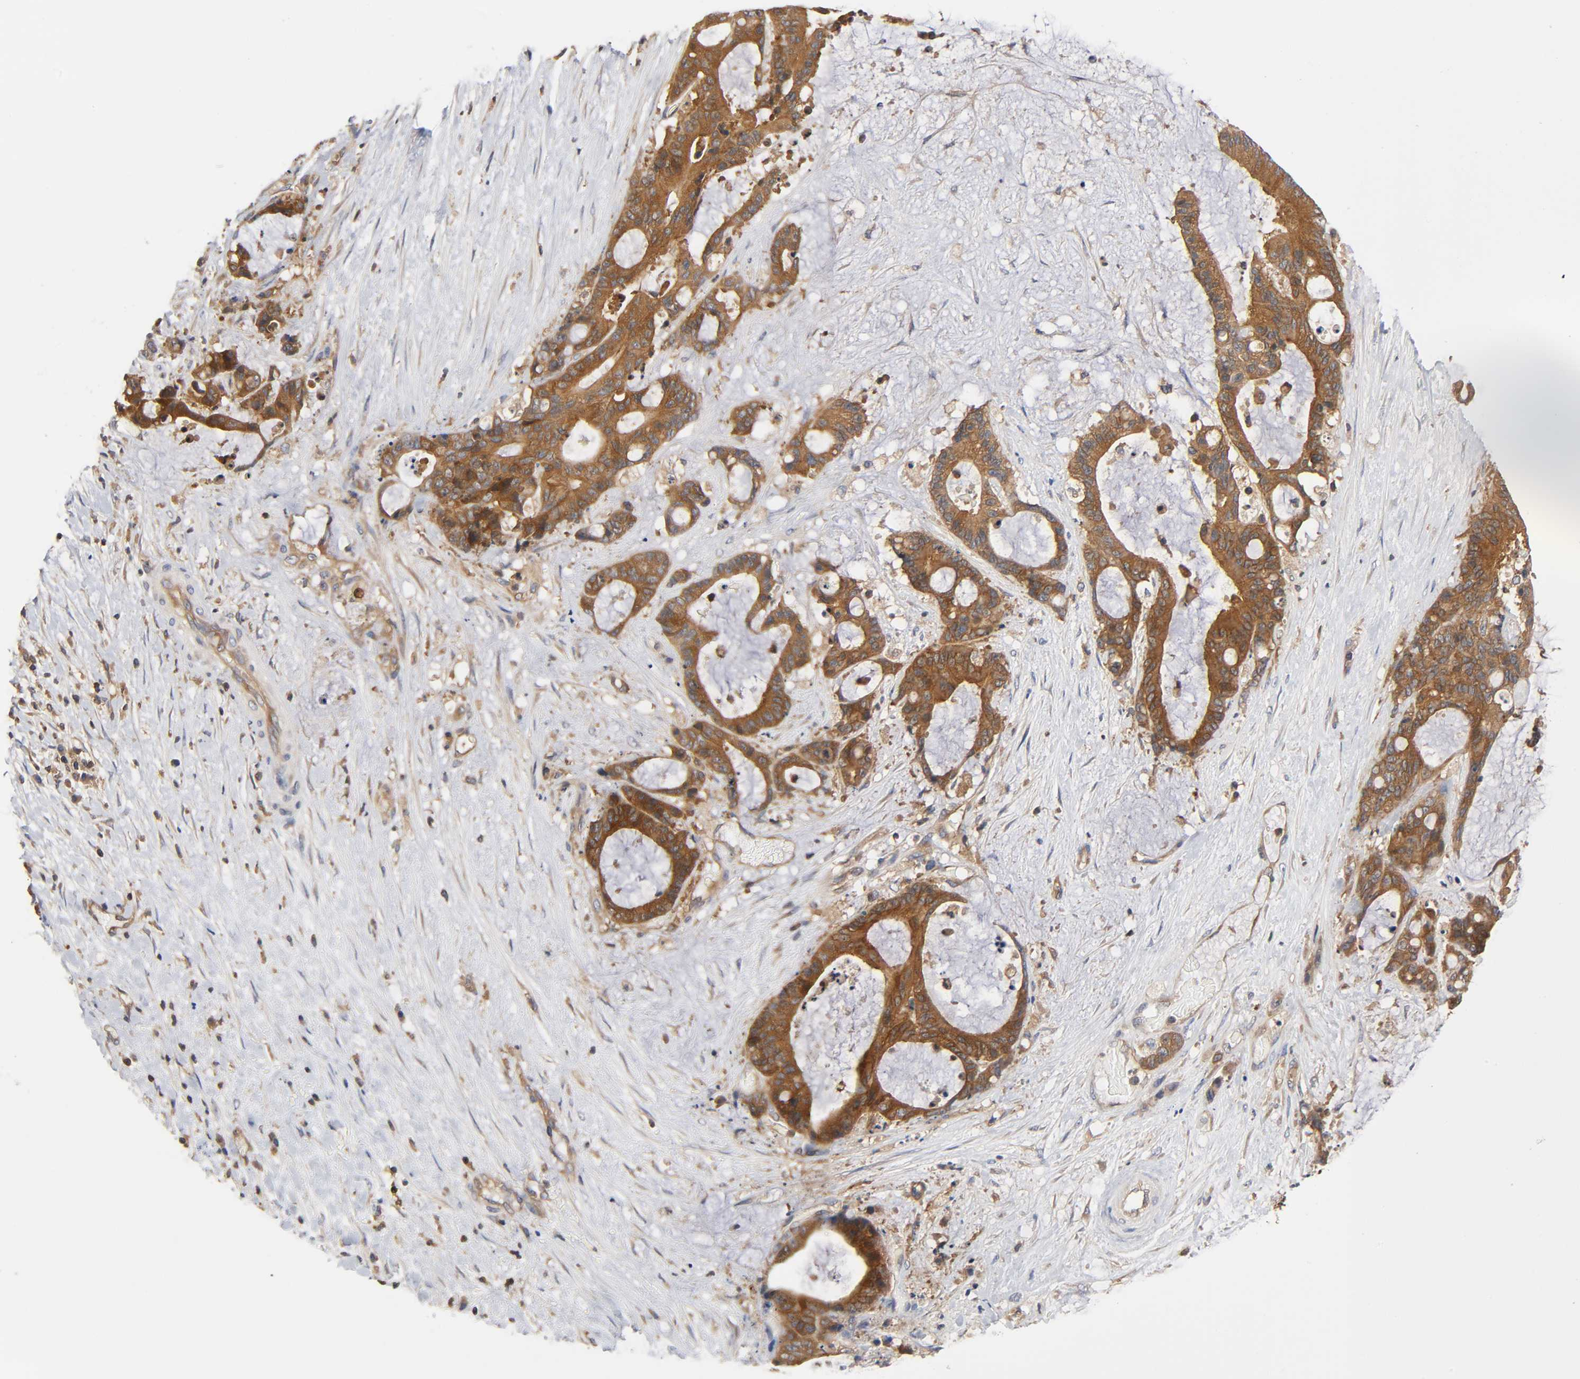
{"staining": {"intensity": "strong", "quantity": ">75%", "location": "cytoplasmic/membranous"}, "tissue": "liver cancer", "cell_type": "Tumor cells", "image_type": "cancer", "snomed": [{"axis": "morphology", "description": "Cholangiocarcinoma"}, {"axis": "topography", "description": "Liver"}], "caption": "DAB immunohistochemical staining of liver cholangiocarcinoma demonstrates strong cytoplasmic/membranous protein positivity in about >75% of tumor cells. Using DAB (3,3'-diaminobenzidine) (brown) and hematoxylin (blue) stains, captured at high magnification using brightfield microscopy.", "gene": "PRKAB1", "patient": {"sex": "female", "age": 73}}